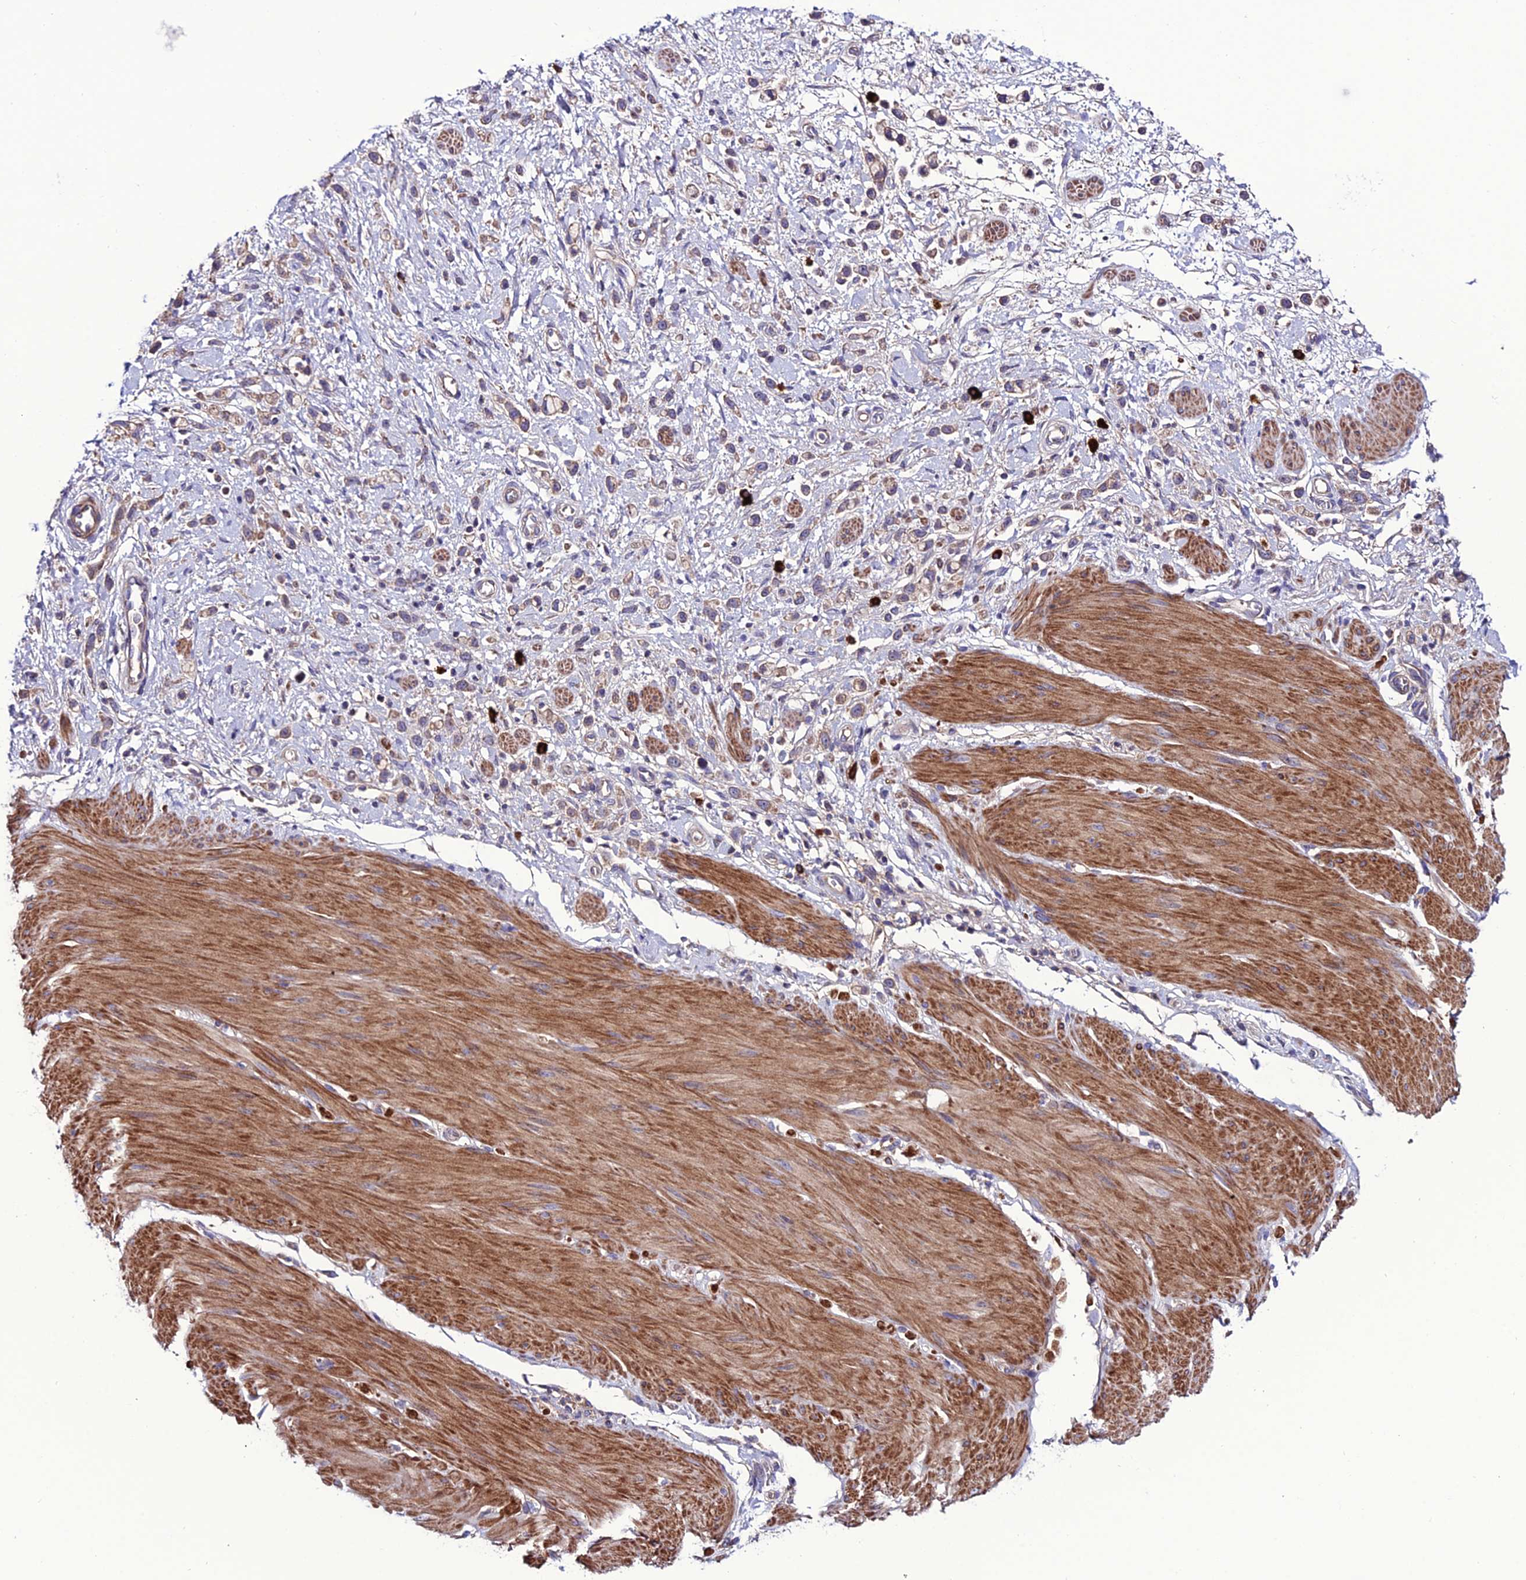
{"staining": {"intensity": "weak", "quantity": "<25%", "location": "cytoplasmic/membranous"}, "tissue": "stomach cancer", "cell_type": "Tumor cells", "image_type": "cancer", "snomed": [{"axis": "morphology", "description": "Adenocarcinoma, NOS"}, {"axis": "topography", "description": "Stomach"}], "caption": "DAB immunohistochemical staining of human stomach cancer displays no significant positivity in tumor cells.", "gene": "PPIL3", "patient": {"sex": "female", "age": 65}}